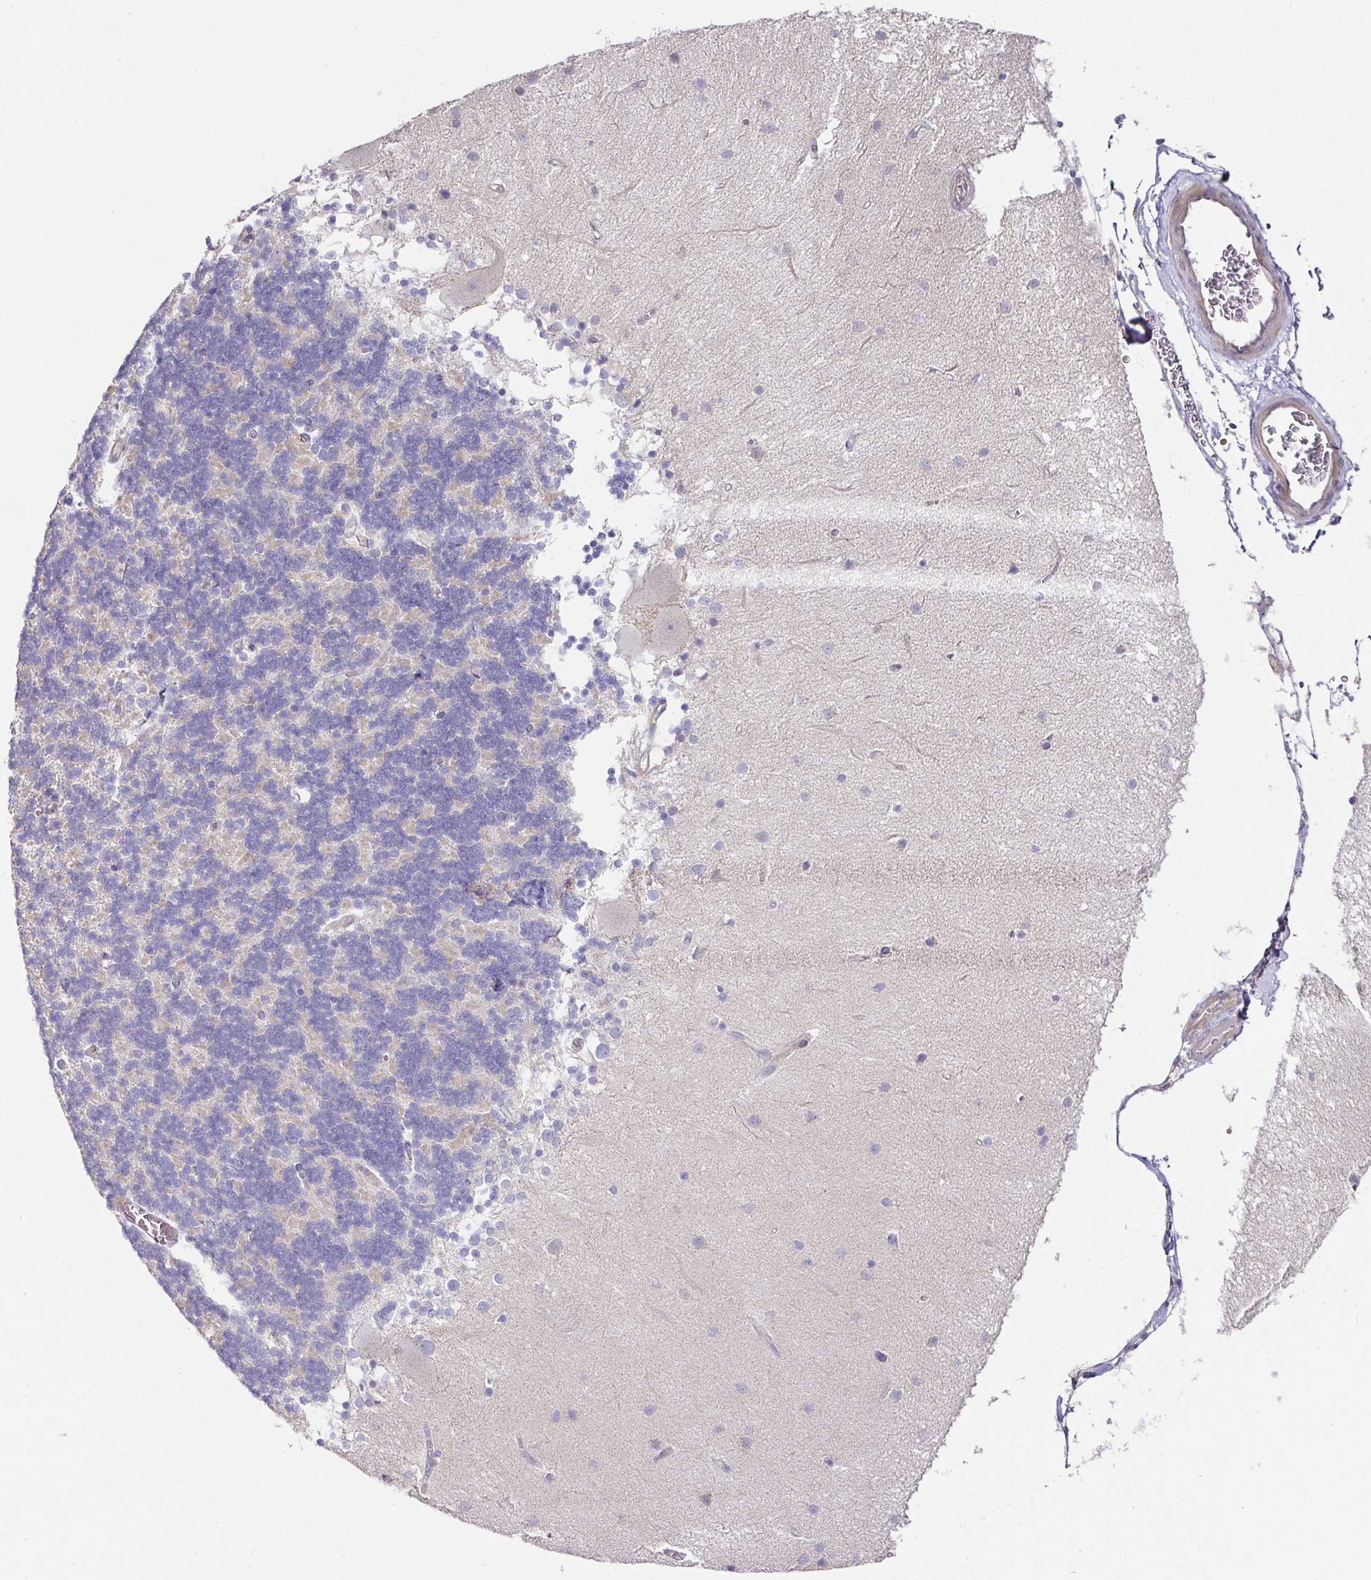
{"staining": {"intensity": "negative", "quantity": "none", "location": "none"}, "tissue": "cerebellum", "cell_type": "Cells in granular layer", "image_type": "normal", "snomed": [{"axis": "morphology", "description": "Normal tissue, NOS"}, {"axis": "topography", "description": "Cerebellum"}], "caption": "Immunohistochemical staining of normal human cerebellum exhibits no significant expression in cells in granular layer. (Stains: DAB IHC with hematoxylin counter stain, Microscopy: brightfield microscopy at high magnification).", "gene": "TARM1", "patient": {"sex": "female", "age": 54}}